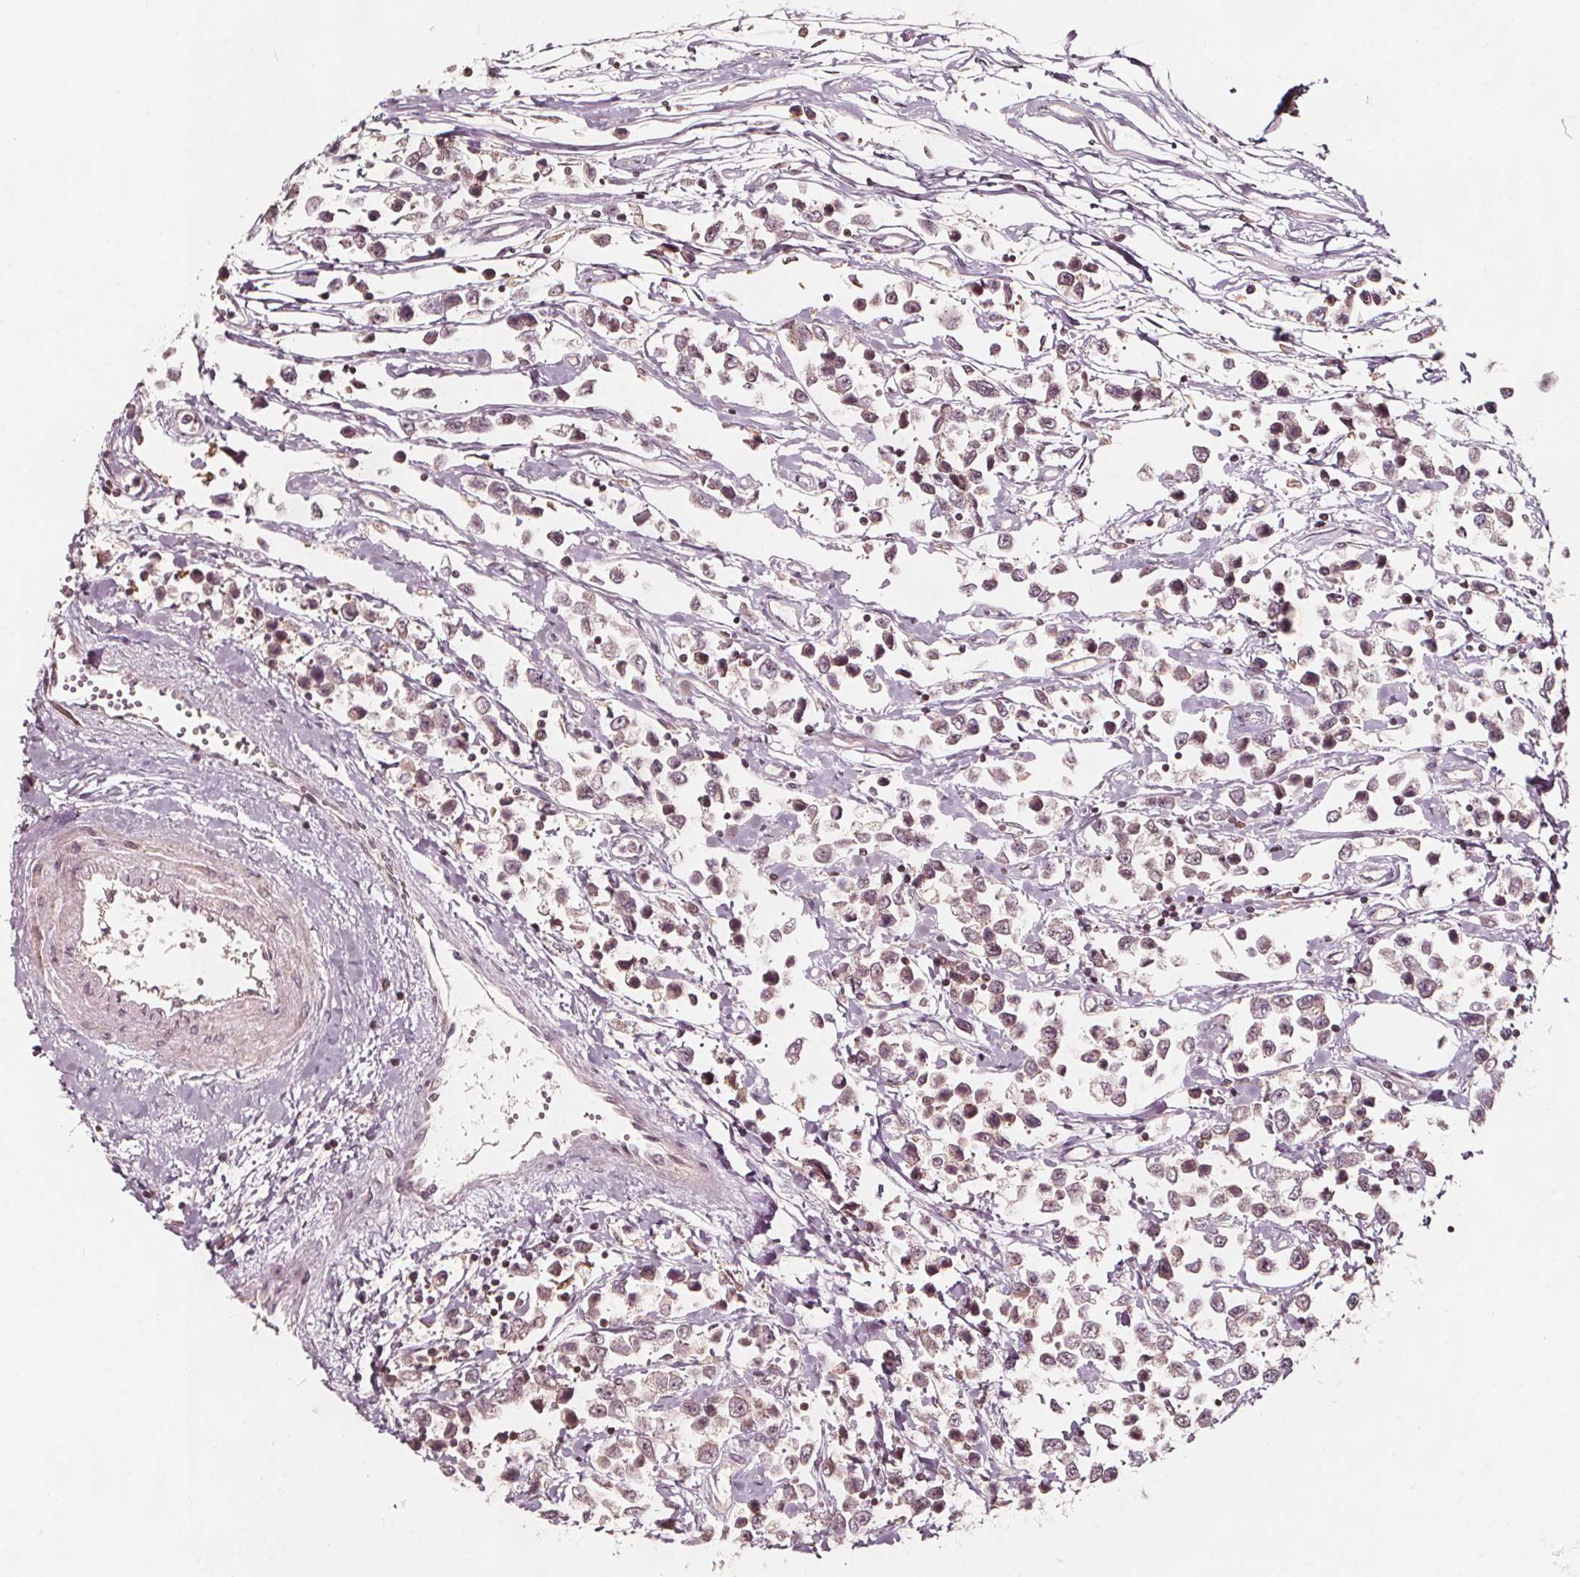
{"staining": {"intensity": "negative", "quantity": "none", "location": "none"}, "tissue": "testis cancer", "cell_type": "Tumor cells", "image_type": "cancer", "snomed": [{"axis": "morphology", "description": "Seminoma, NOS"}, {"axis": "topography", "description": "Testis"}], "caption": "High magnification brightfield microscopy of seminoma (testis) stained with DAB (3,3'-diaminobenzidine) (brown) and counterstained with hematoxylin (blue): tumor cells show no significant expression.", "gene": "AIP", "patient": {"sex": "male", "age": 34}}